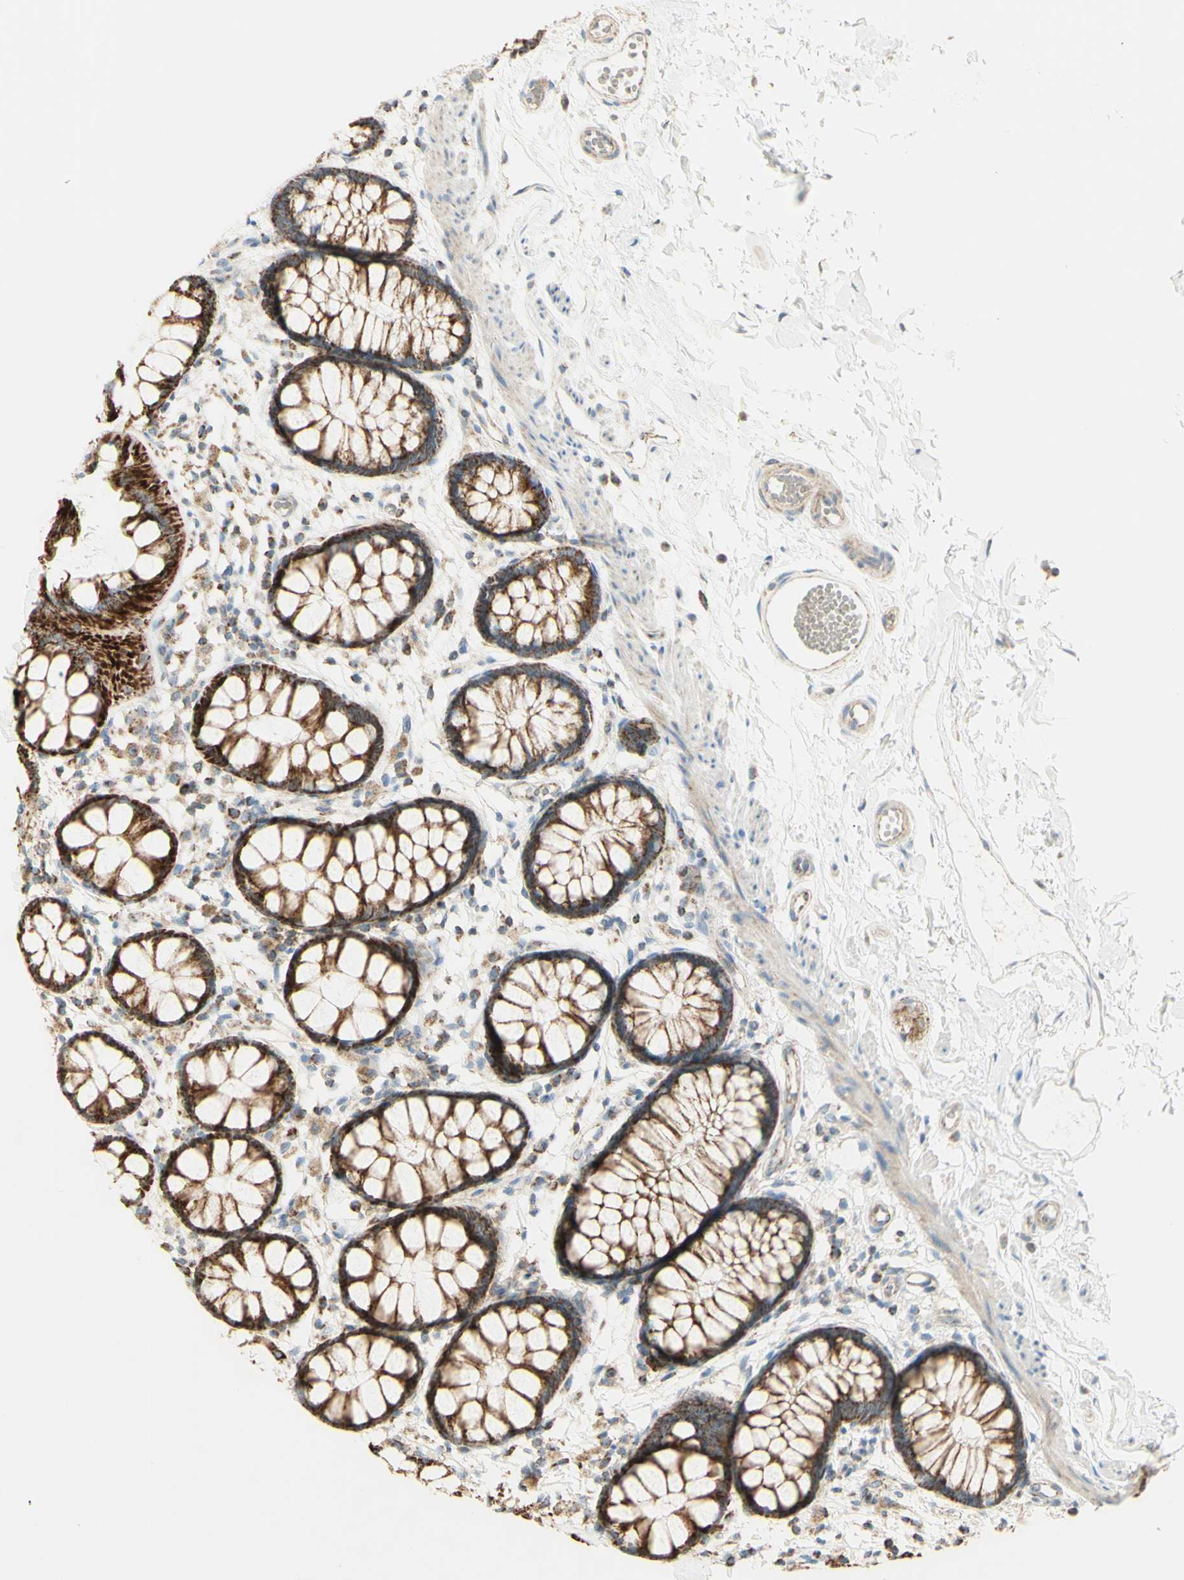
{"staining": {"intensity": "moderate", "quantity": ">75%", "location": "cytoplasmic/membranous"}, "tissue": "rectum", "cell_type": "Glandular cells", "image_type": "normal", "snomed": [{"axis": "morphology", "description": "Normal tissue, NOS"}, {"axis": "topography", "description": "Rectum"}], "caption": "A medium amount of moderate cytoplasmic/membranous positivity is identified in approximately >75% of glandular cells in normal rectum. (brown staining indicates protein expression, while blue staining denotes nuclei).", "gene": "LETM1", "patient": {"sex": "female", "age": 66}}